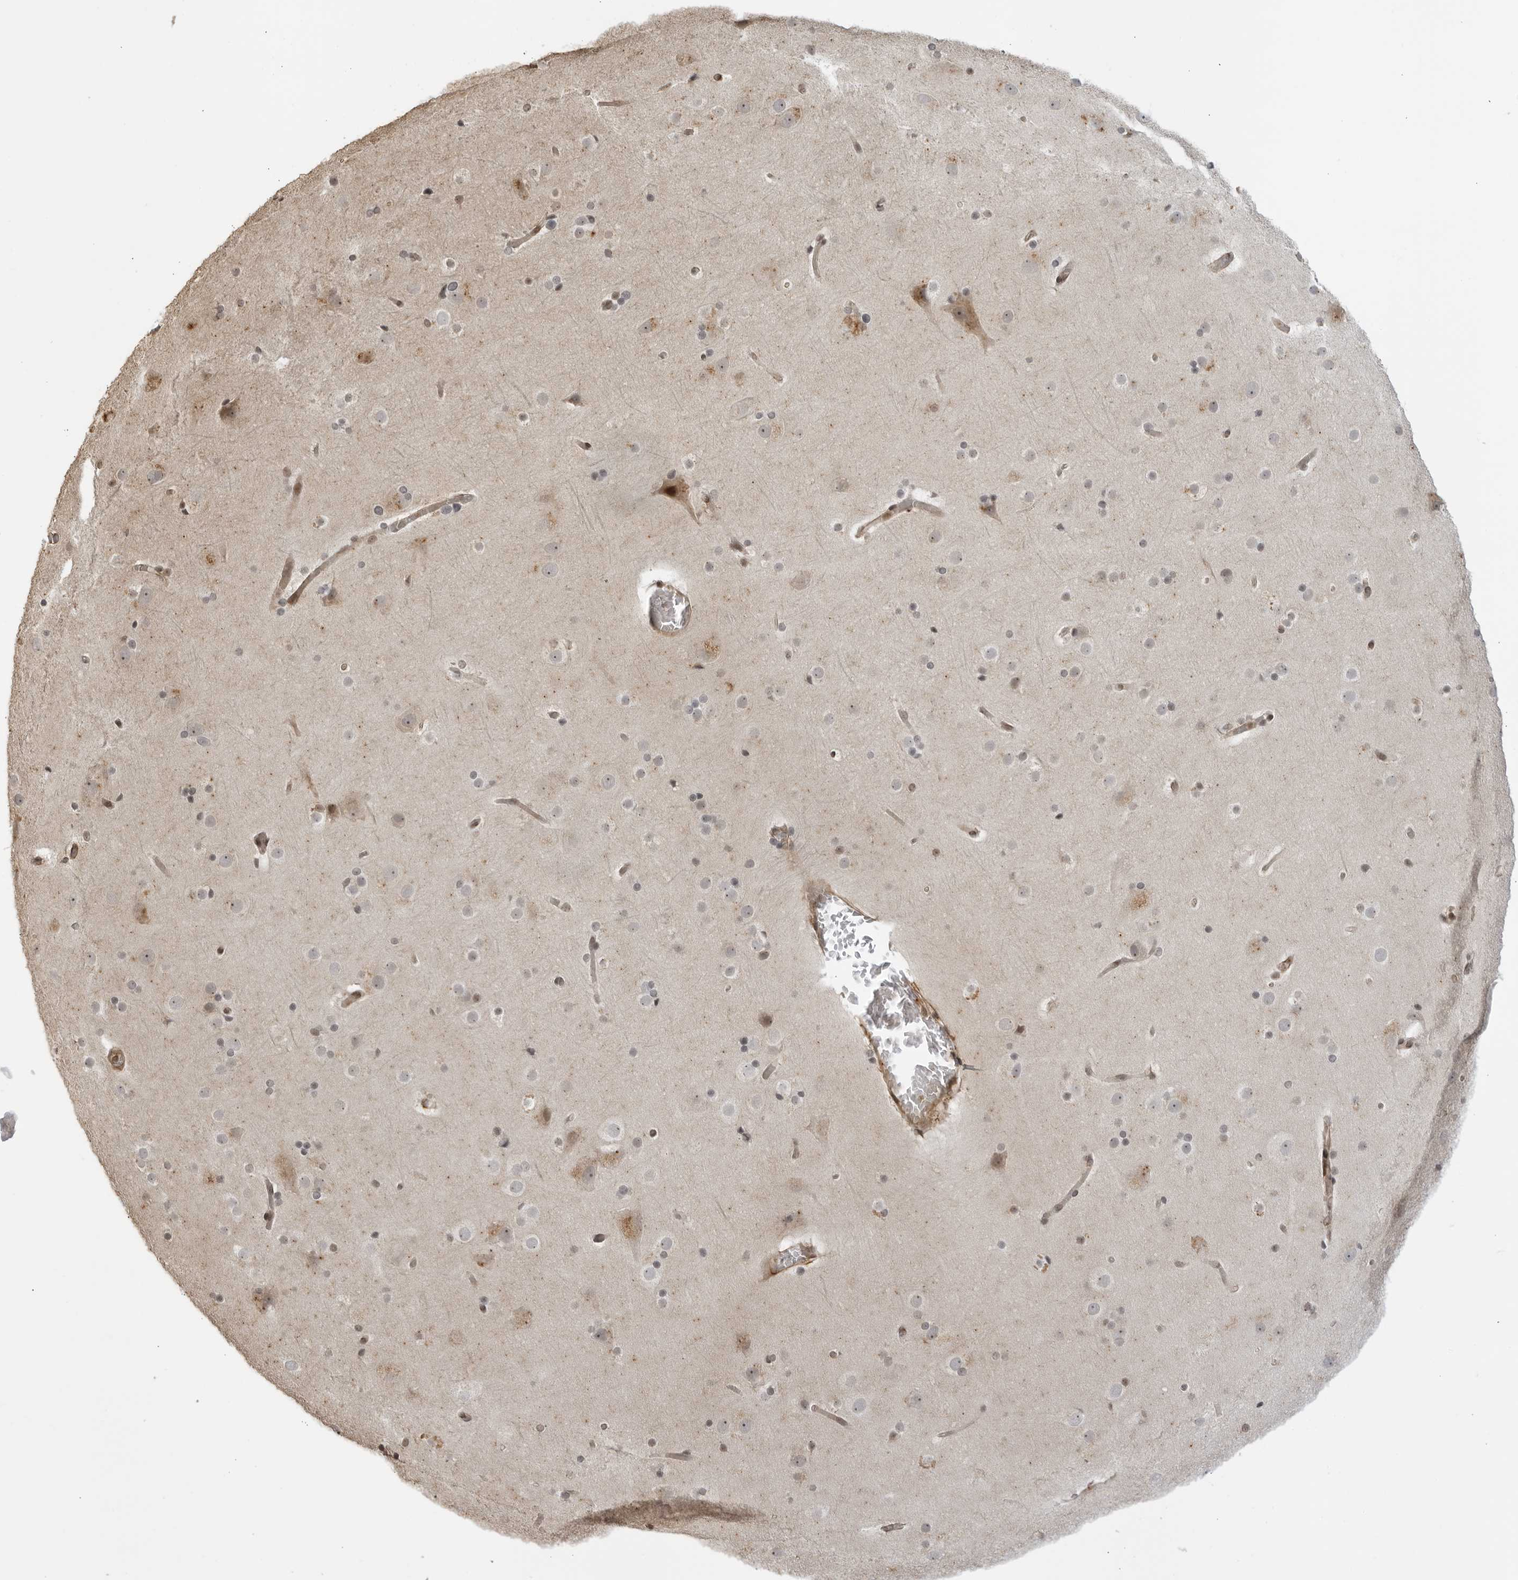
{"staining": {"intensity": "moderate", "quantity": ">75%", "location": "cytoplasmic/membranous,nuclear"}, "tissue": "cerebral cortex", "cell_type": "Endothelial cells", "image_type": "normal", "snomed": [{"axis": "morphology", "description": "Normal tissue, NOS"}, {"axis": "topography", "description": "Cerebral cortex"}], "caption": "Protein staining of unremarkable cerebral cortex exhibits moderate cytoplasmic/membranous,nuclear positivity in approximately >75% of endothelial cells. Ihc stains the protein of interest in brown and the nuclei are stained blue.", "gene": "TCF21", "patient": {"sex": "male", "age": 57}}